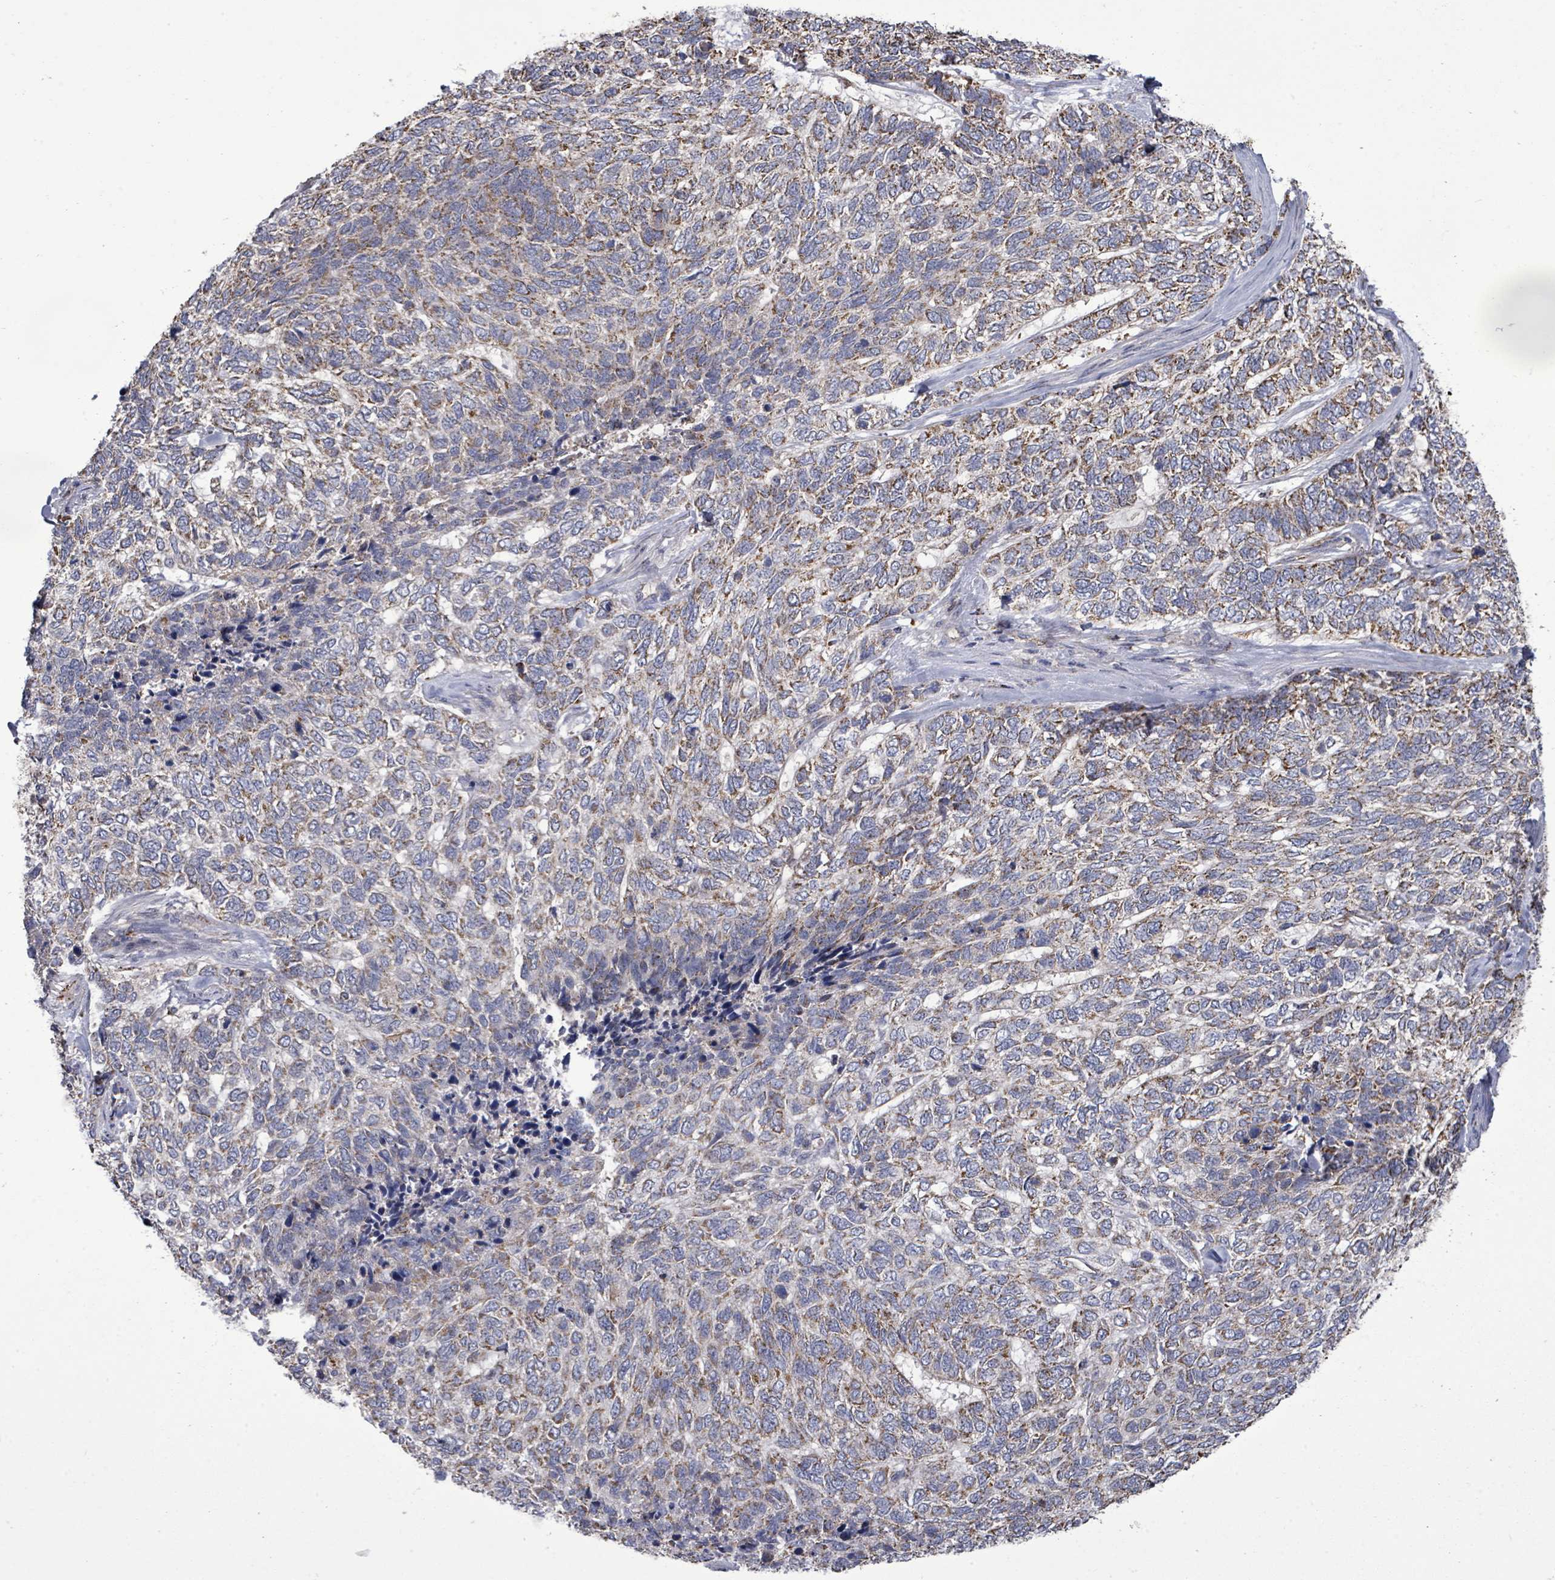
{"staining": {"intensity": "moderate", "quantity": "25%-75%", "location": "cytoplasmic/membranous"}, "tissue": "skin cancer", "cell_type": "Tumor cells", "image_type": "cancer", "snomed": [{"axis": "morphology", "description": "Basal cell carcinoma"}, {"axis": "topography", "description": "Skin"}], "caption": "Skin cancer was stained to show a protein in brown. There is medium levels of moderate cytoplasmic/membranous expression in about 25%-75% of tumor cells.", "gene": "MTMR12", "patient": {"sex": "female", "age": 65}}